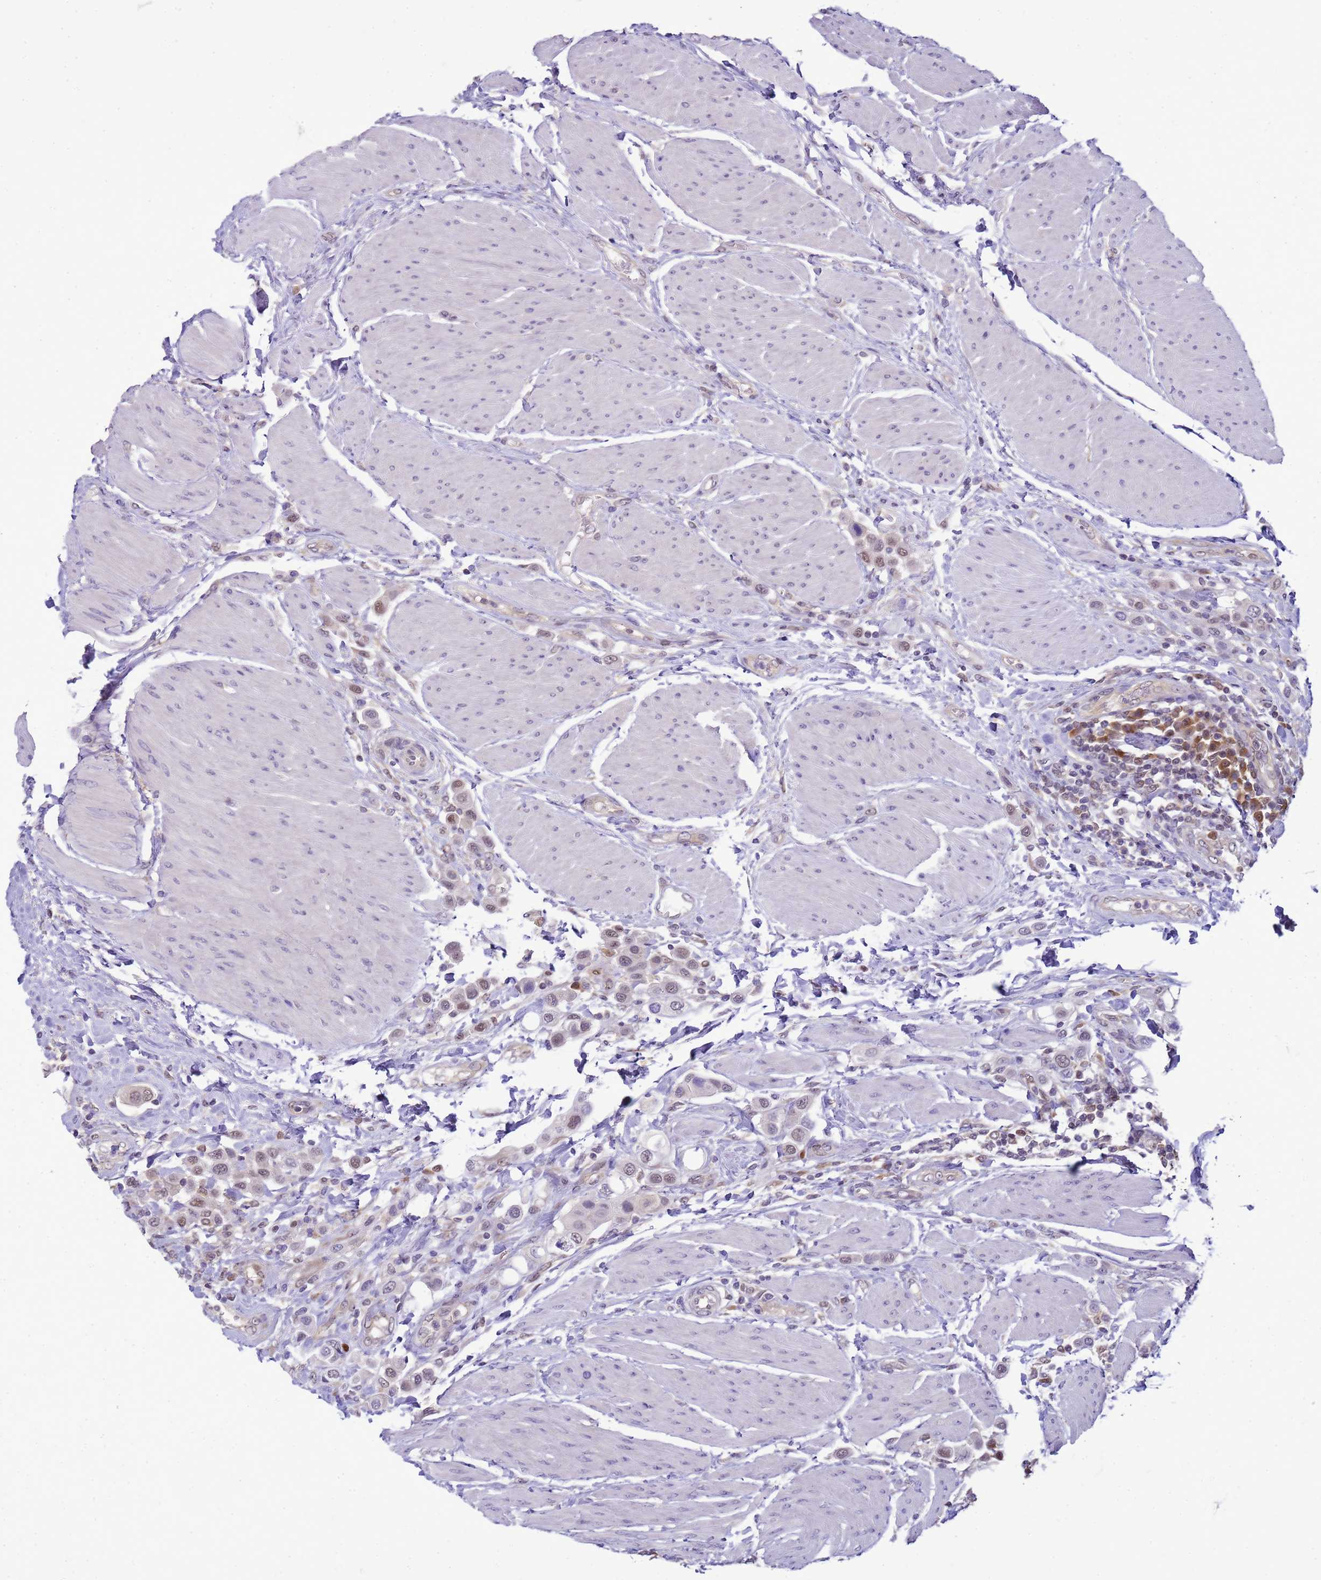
{"staining": {"intensity": "weak", "quantity": "25%-75%", "location": "nuclear"}, "tissue": "urothelial cancer", "cell_type": "Tumor cells", "image_type": "cancer", "snomed": [{"axis": "morphology", "description": "Urothelial carcinoma, High grade"}, {"axis": "topography", "description": "Urinary bladder"}], "caption": "This image demonstrates urothelial carcinoma (high-grade) stained with immunohistochemistry to label a protein in brown. The nuclear of tumor cells show weak positivity for the protein. Nuclei are counter-stained blue.", "gene": "DDI2", "patient": {"sex": "male", "age": 50}}